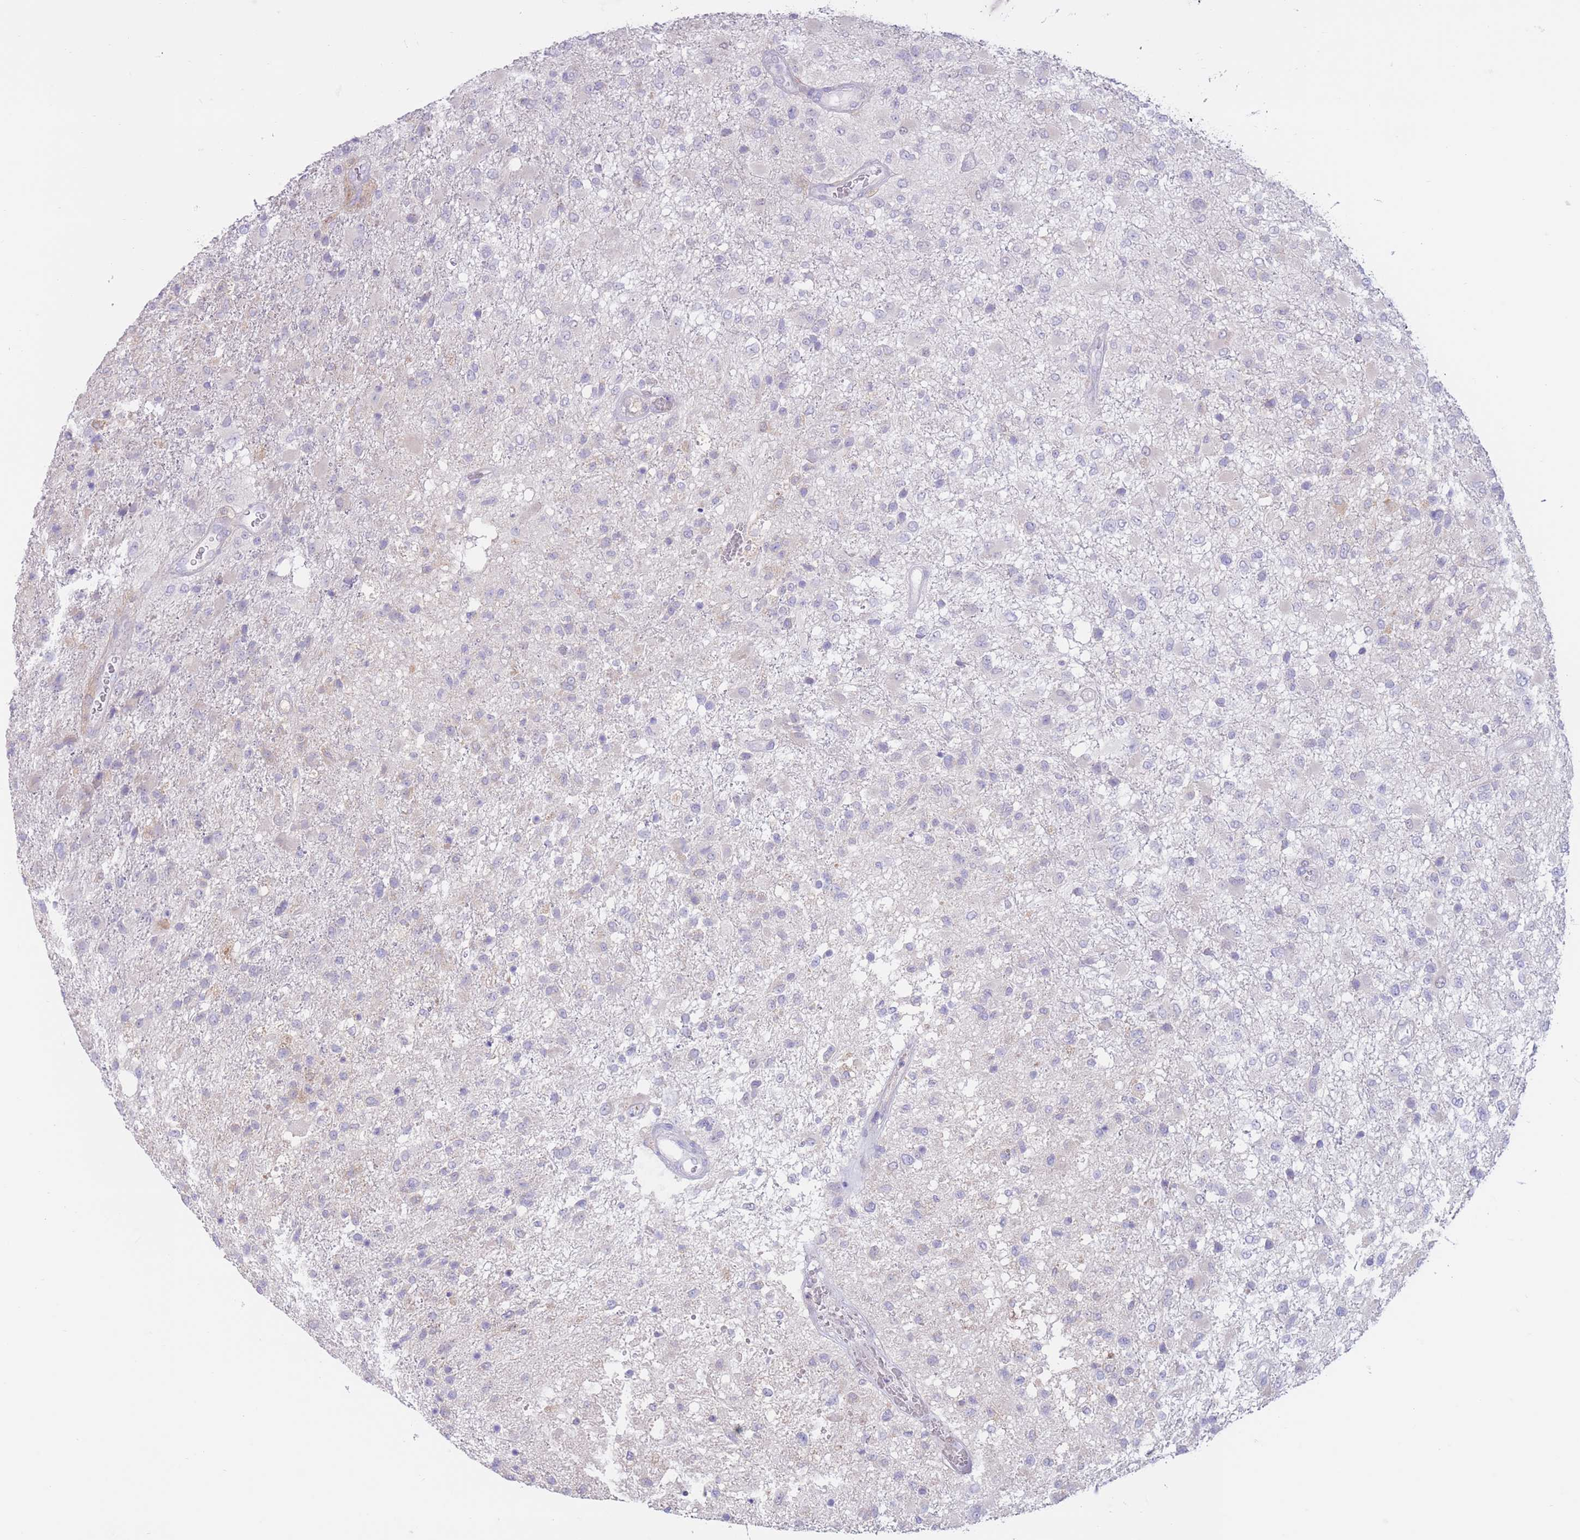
{"staining": {"intensity": "negative", "quantity": "none", "location": "none"}, "tissue": "glioma", "cell_type": "Tumor cells", "image_type": "cancer", "snomed": [{"axis": "morphology", "description": "Glioma, malignant, High grade"}, {"axis": "topography", "description": "Brain"}], "caption": "Immunohistochemical staining of human malignant high-grade glioma demonstrates no significant staining in tumor cells.", "gene": "FAH", "patient": {"sex": "female", "age": 74}}